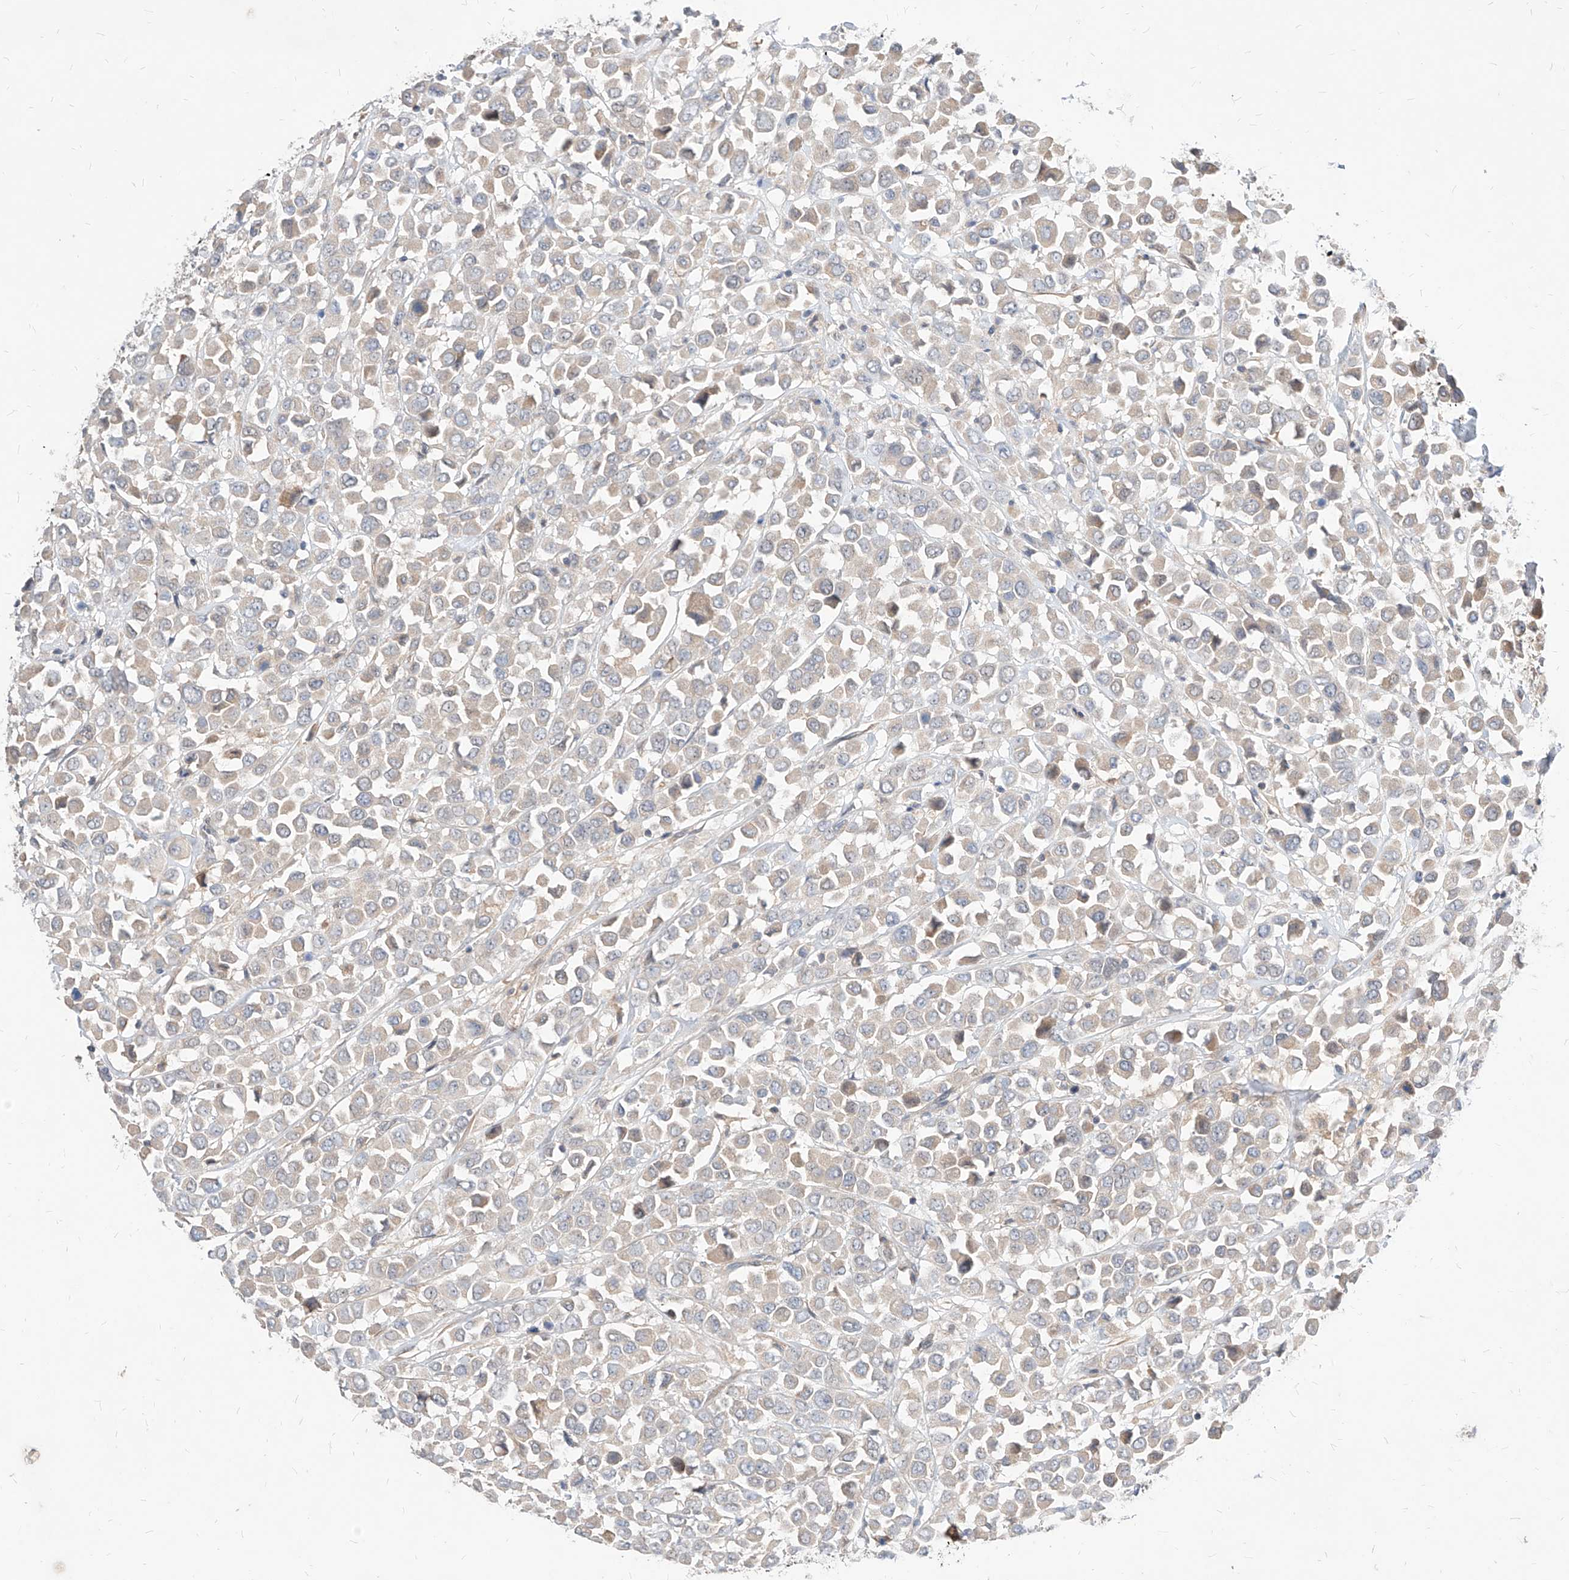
{"staining": {"intensity": "negative", "quantity": "none", "location": "none"}, "tissue": "breast cancer", "cell_type": "Tumor cells", "image_type": "cancer", "snomed": [{"axis": "morphology", "description": "Duct carcinoma"}, {"axis": "topography", "description": "Breast"}], "caption": "High power microscopy photomicrograph of an immunohistochemistry (IHC) photomicrograph of breast infiltrating ductal carcinoma, revealing no significant expression in tumor cells.", "gene": "TSNAX", "patient": {"sex": "female", "age": 61}}